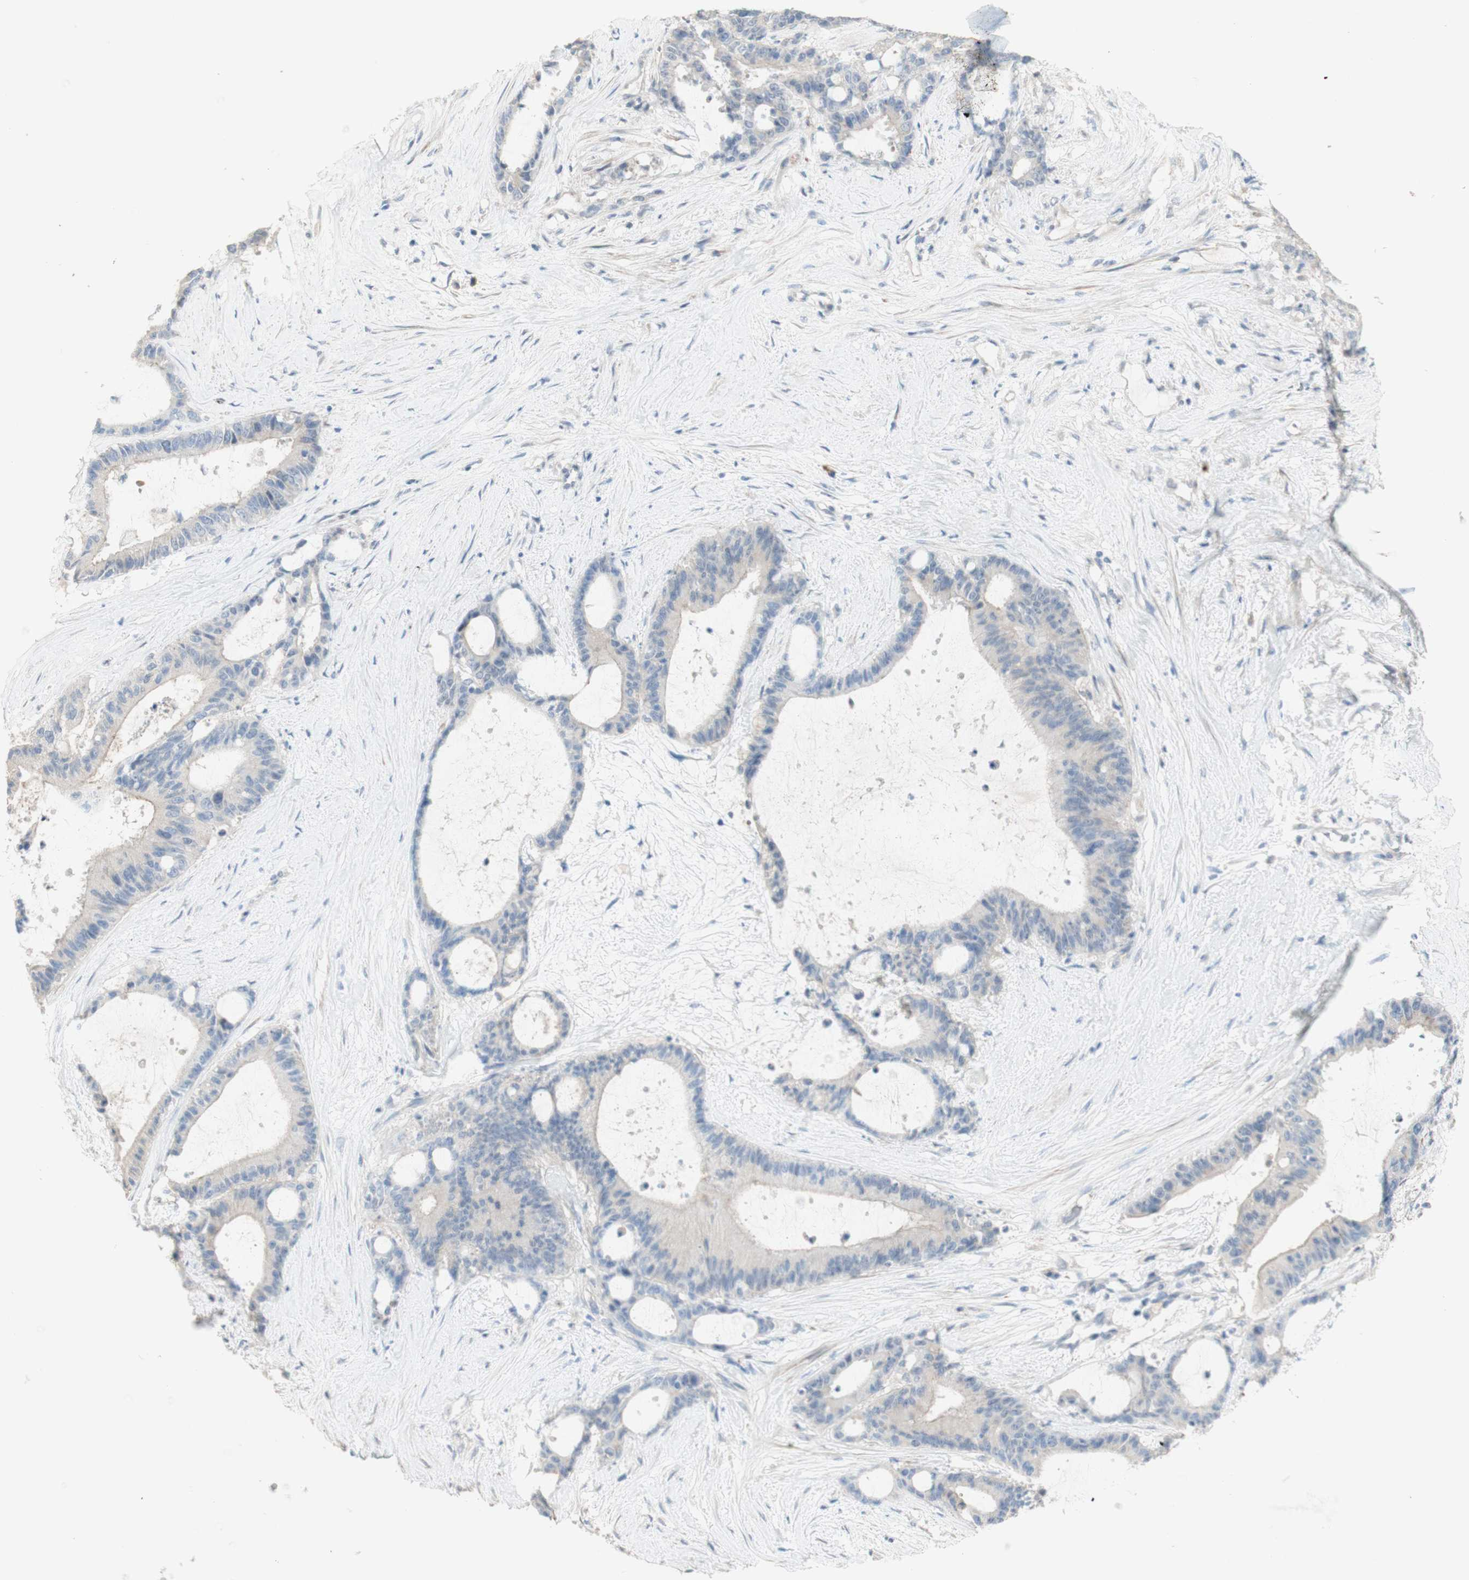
{"staining": {"intensity": "negative", "quantity": "none", "location": "none"}, "tissue": "liver cancer", "cell_type": "Tumor cells", "image_type": "cancer", "snomed": [{"axis": "morphology", "description": "Cholangiocarcinoma"}, {"axis": "topography", "description": "Liver"}], "caption": "IHC of liver cancer (cholangiocarcinoma) reveals no positivity in tumor cells. (Immunohistochemistry (ihc), brightfield microscopy, high magnification).", "gene": "MANEA", "patient": {"sex": "female", "age": 73}}